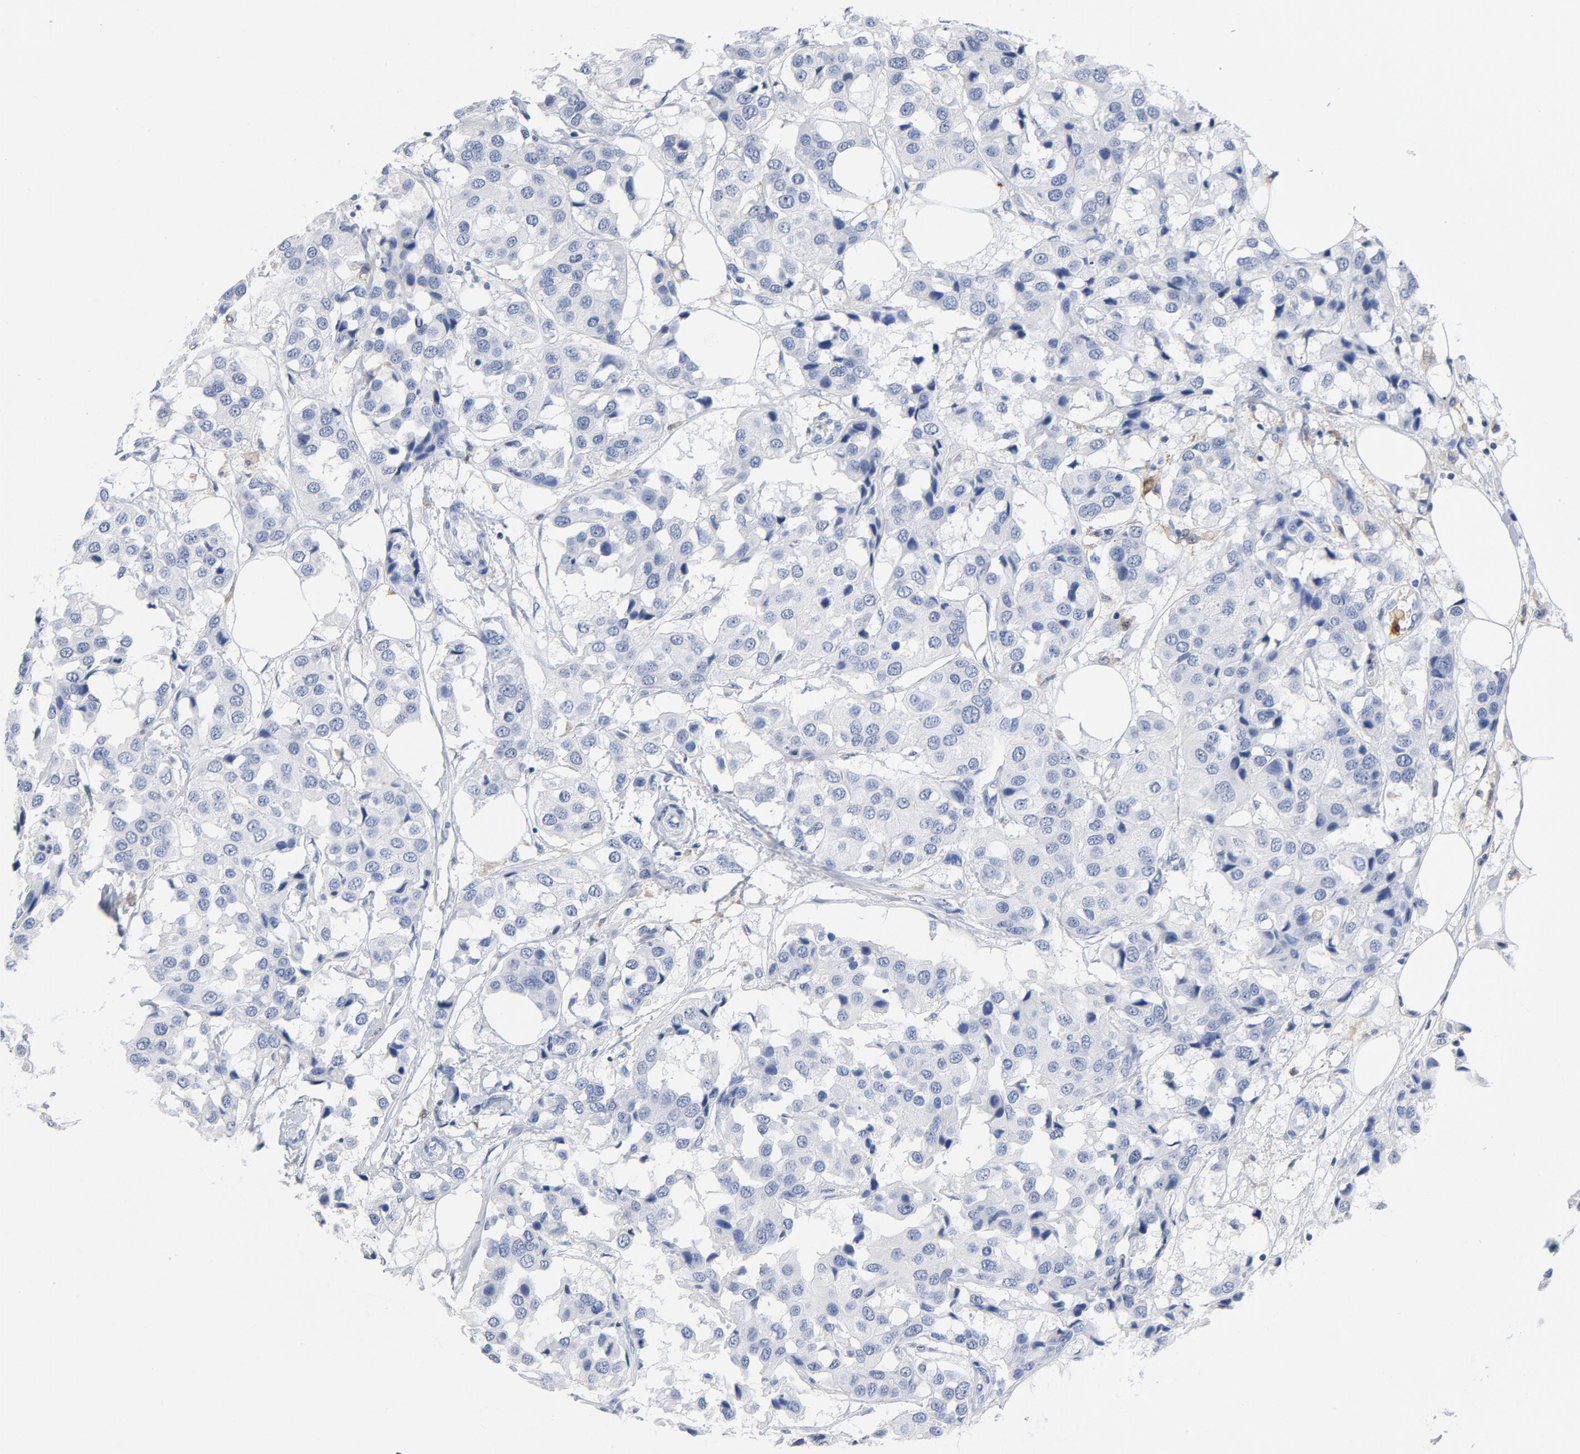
{"staining": {"intensity": "negative", "quantity": "none", "location": "none"}, "tissue": "breast cancer", "cell_type": "Tumor cells", "image_type": "cancer", "snomed": [{"axis": "morphology", "description": "Duct carcinoma"}, {"axis": "topography", "description": "Breast"}], "caption": "Image shows no protein positivity in tumor cells of intraductal carcinoma (breast) tissue.", "gene": "NCF1", "patient": {"sex": "female", "age": 80}}